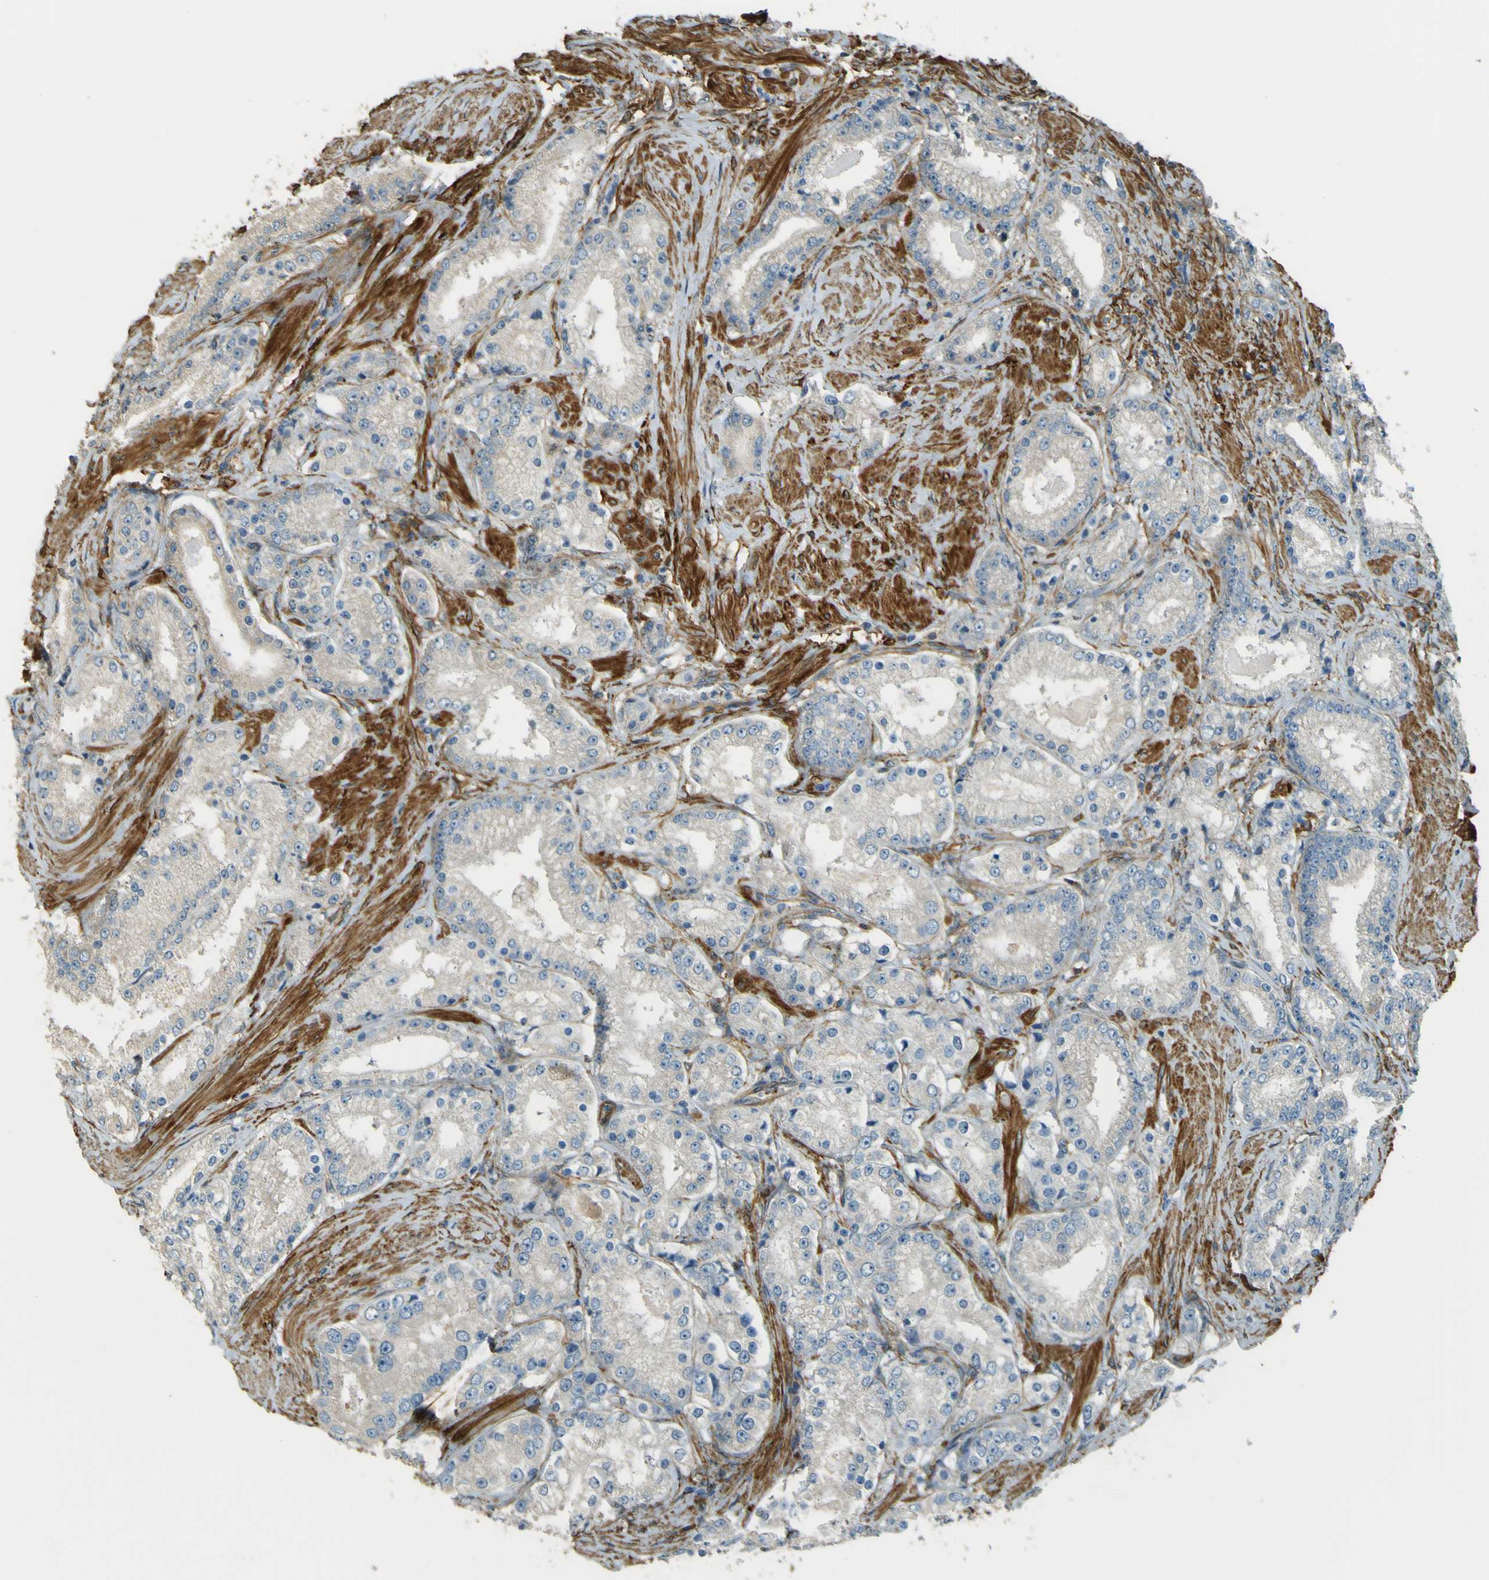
{"staining": {"intensity": "negative", "quantity": "none", "location": "none"}, "tissue": "prostate cancer", "cell_type": "Tumor cells", "image_type": "cancer", "snomed": [{"axis": "morphology", "description": "Adenocarcinoma, Low grade"}, {"axis": "topography", "description": "Prostate"}], "caption": "DAB immunohistochemical staining of low-grade adenocarcinoma (prostate) exhibits no significant positivity in tumor cells.", "gene": "NEXN", "patient": {"sex": "male", "age": 63}}